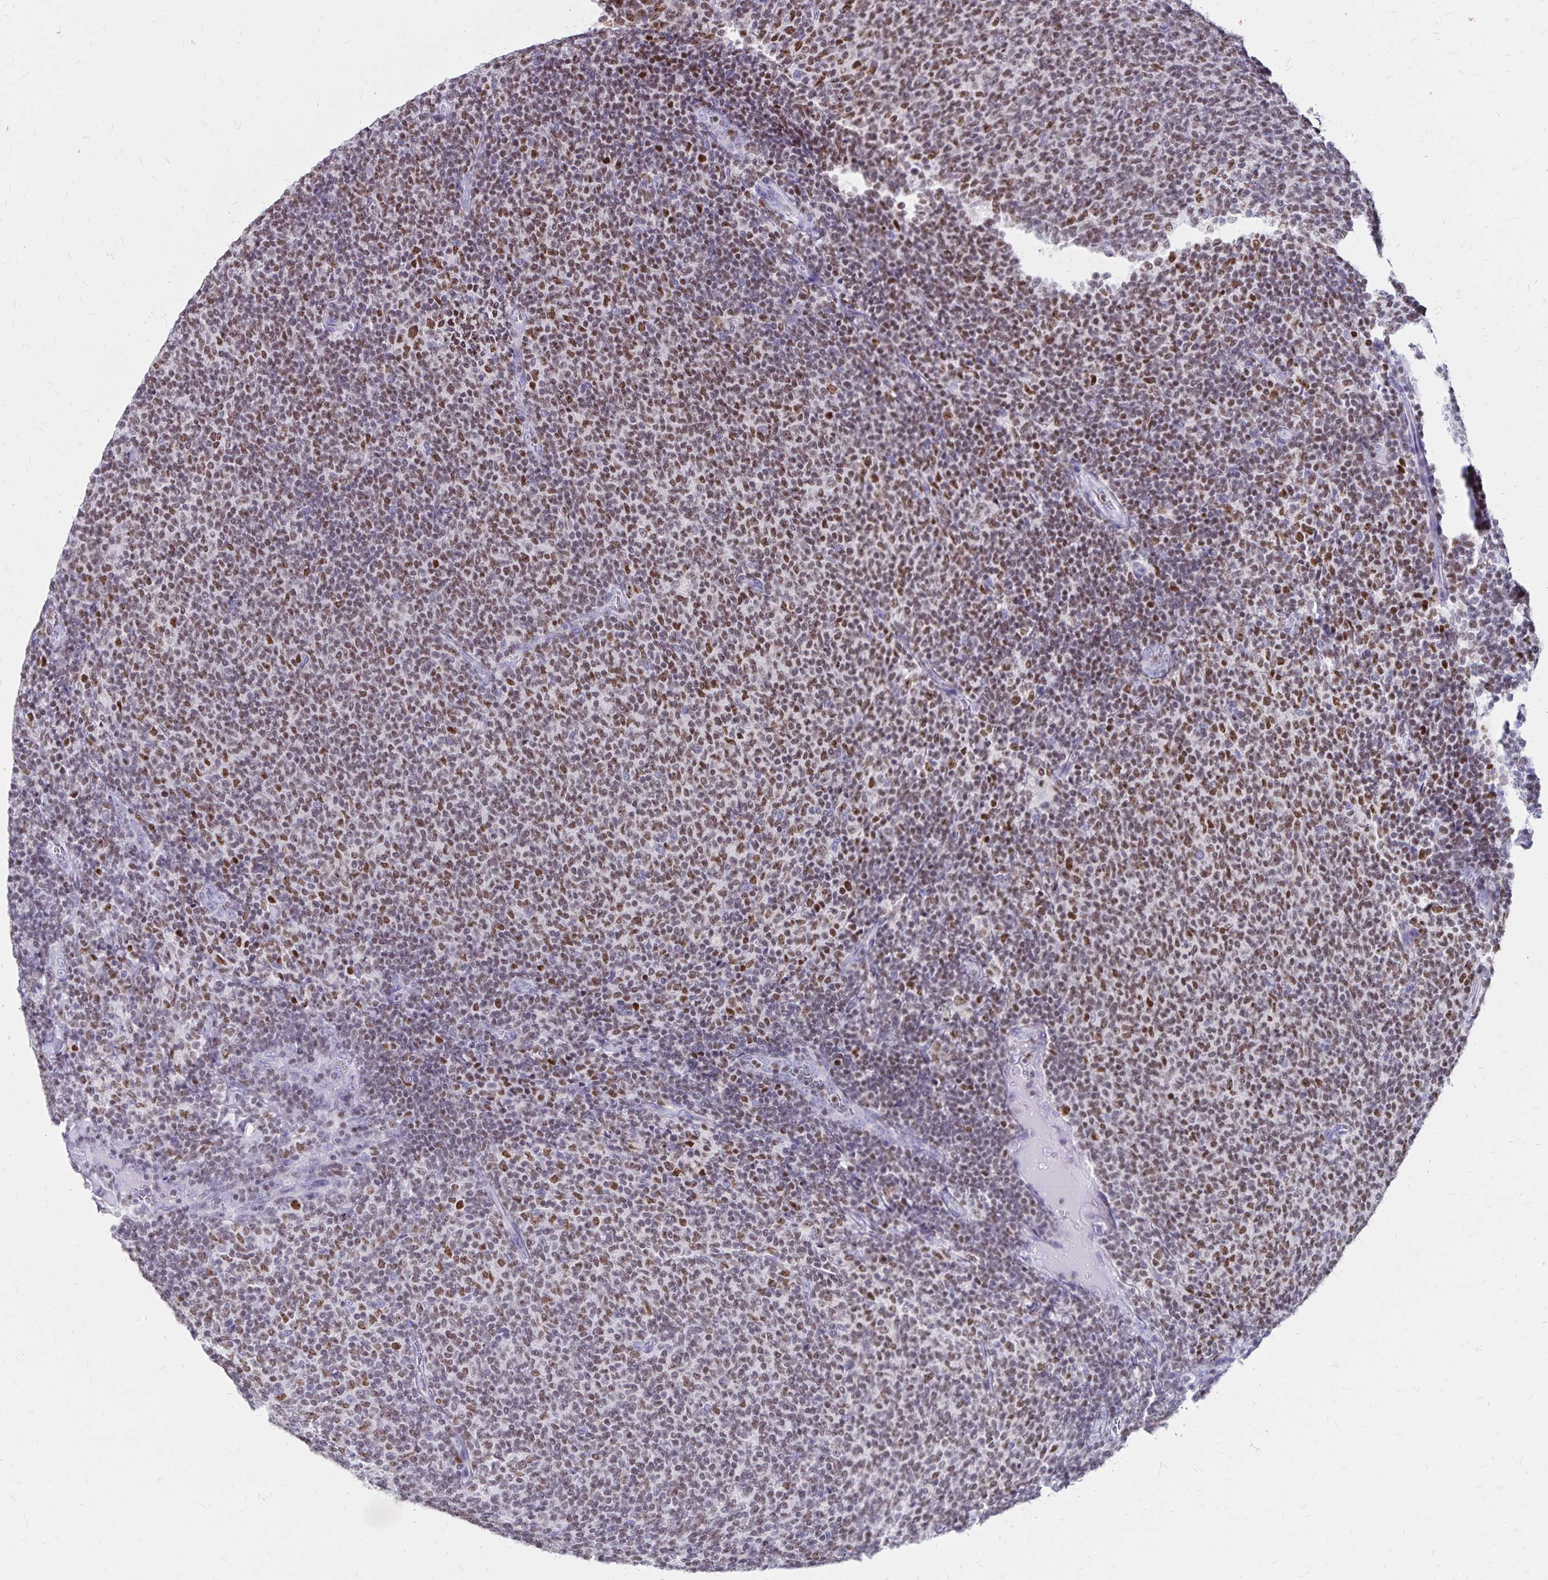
{"staining": {"intensity": "moderate", "quantity": ">75%", "location": "nuclear"}, "tissue": "lymphoma", "cell_type": "Tumor cells", "image_type": "cancer", "snomed": [{"axis": "morphology", "description": "Malignant lymphoma, non-Hodgkin's type, Low grade"}, {"axis": "topography", "description": "Lymph node"}], "caption": "Tumor cells display medium levels of moderate nuclear positivity in approximately >75% of cells in malignant lymphoma, non-Hodgkin's type (low-grade). The protein of interest is shown in brown color, while the nuclei are stained blue.", "gene": "IKZF1", "patient": {"sex": "male", "age": 52}}